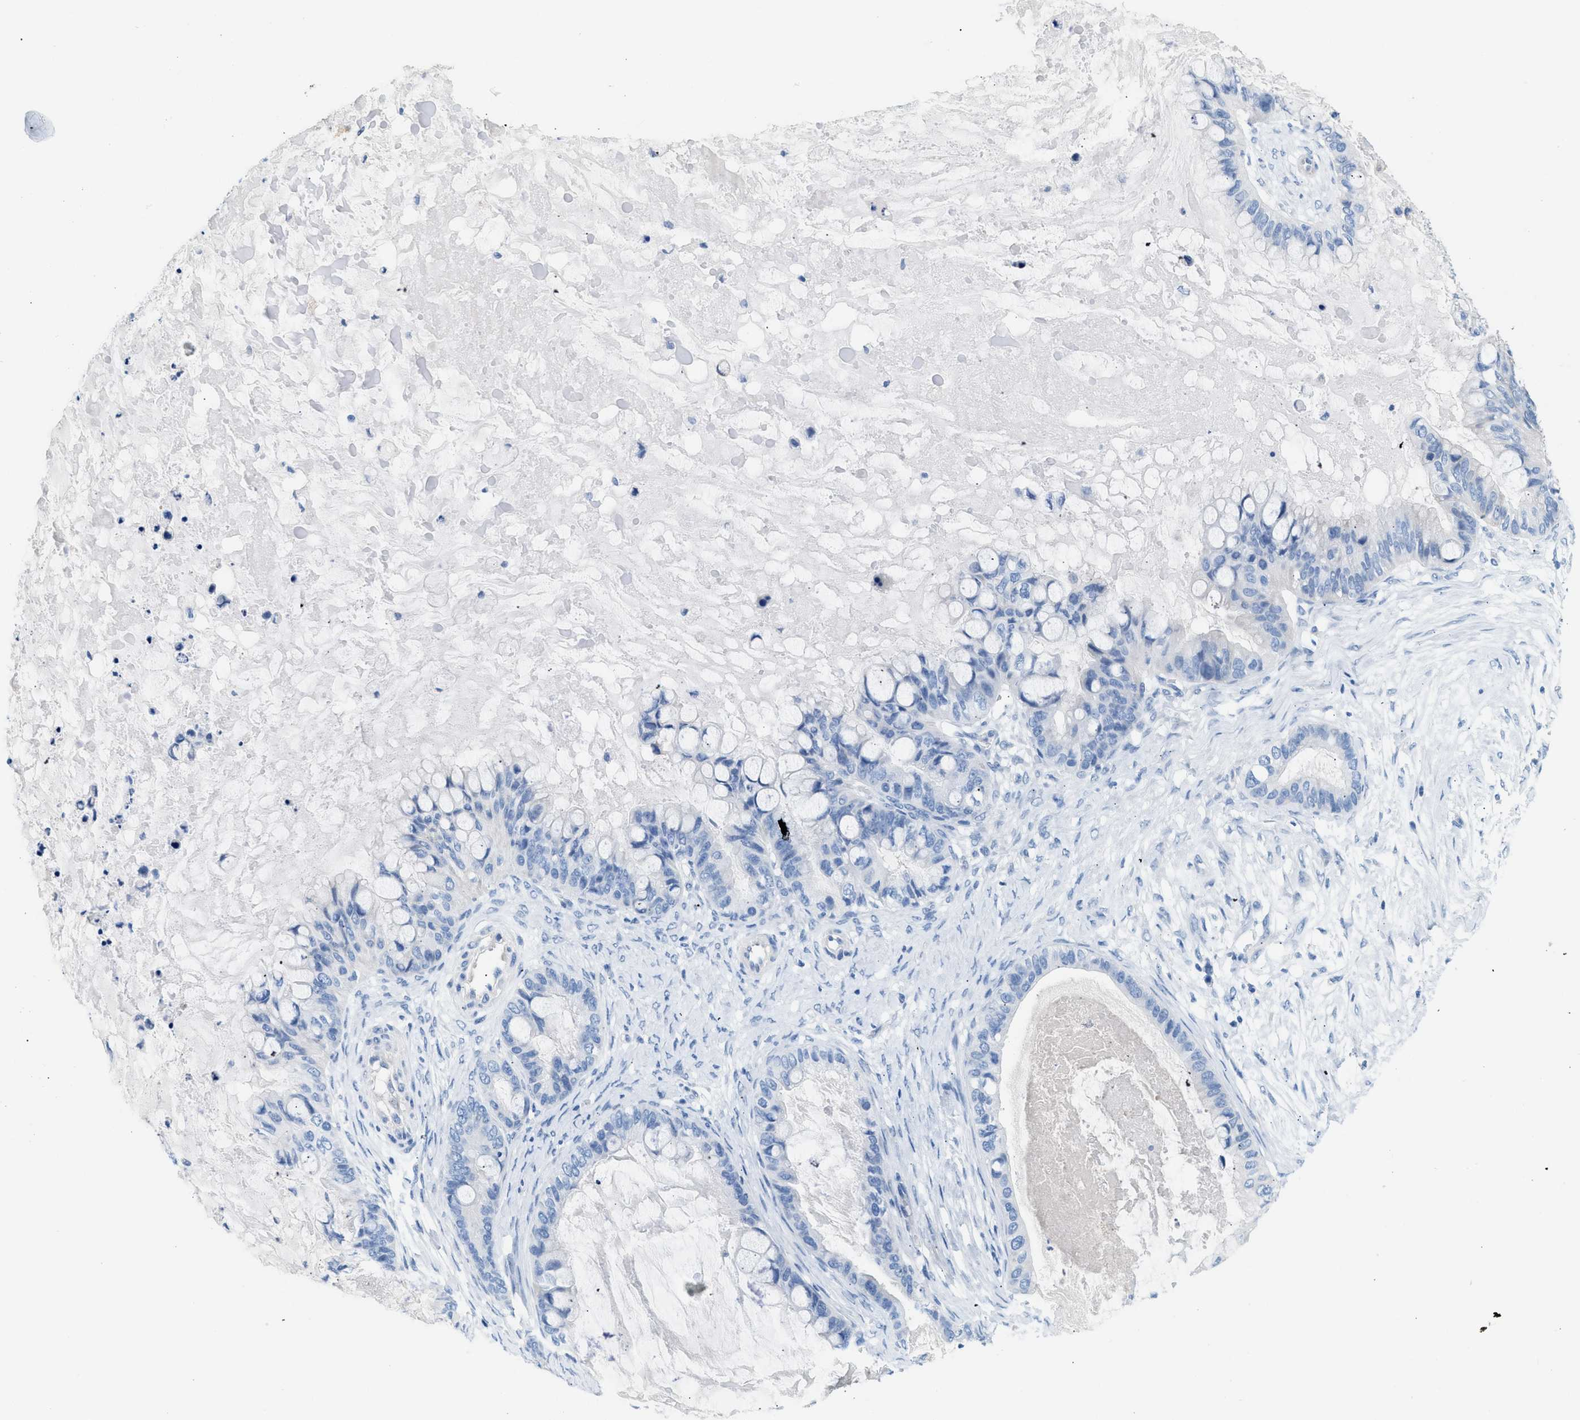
{"staining": {"intensity": "negative", "quantity": "none", "location": "none"}, "tissue": "ovarian cancer", "cell_type": "Tumor cells", "image_type": "cancer", "snomed": [{"axis": "morphology", "description": "Cystadenocarcinoma, mucinous, NOS"}, {"axis": "topography", "description": "Ovary"}], "caption": "Image shows no significant protein staining in tumor cells of ovarian cancer (mucinous cystadenocarcinoma). Brightfield microscopy of immunohistochemistry stained with DAB (brown) and hematoxylin (blue), captured at high magnification.", "gene": "SPAM1", "patient": {"sex": "female", "age": 80}}